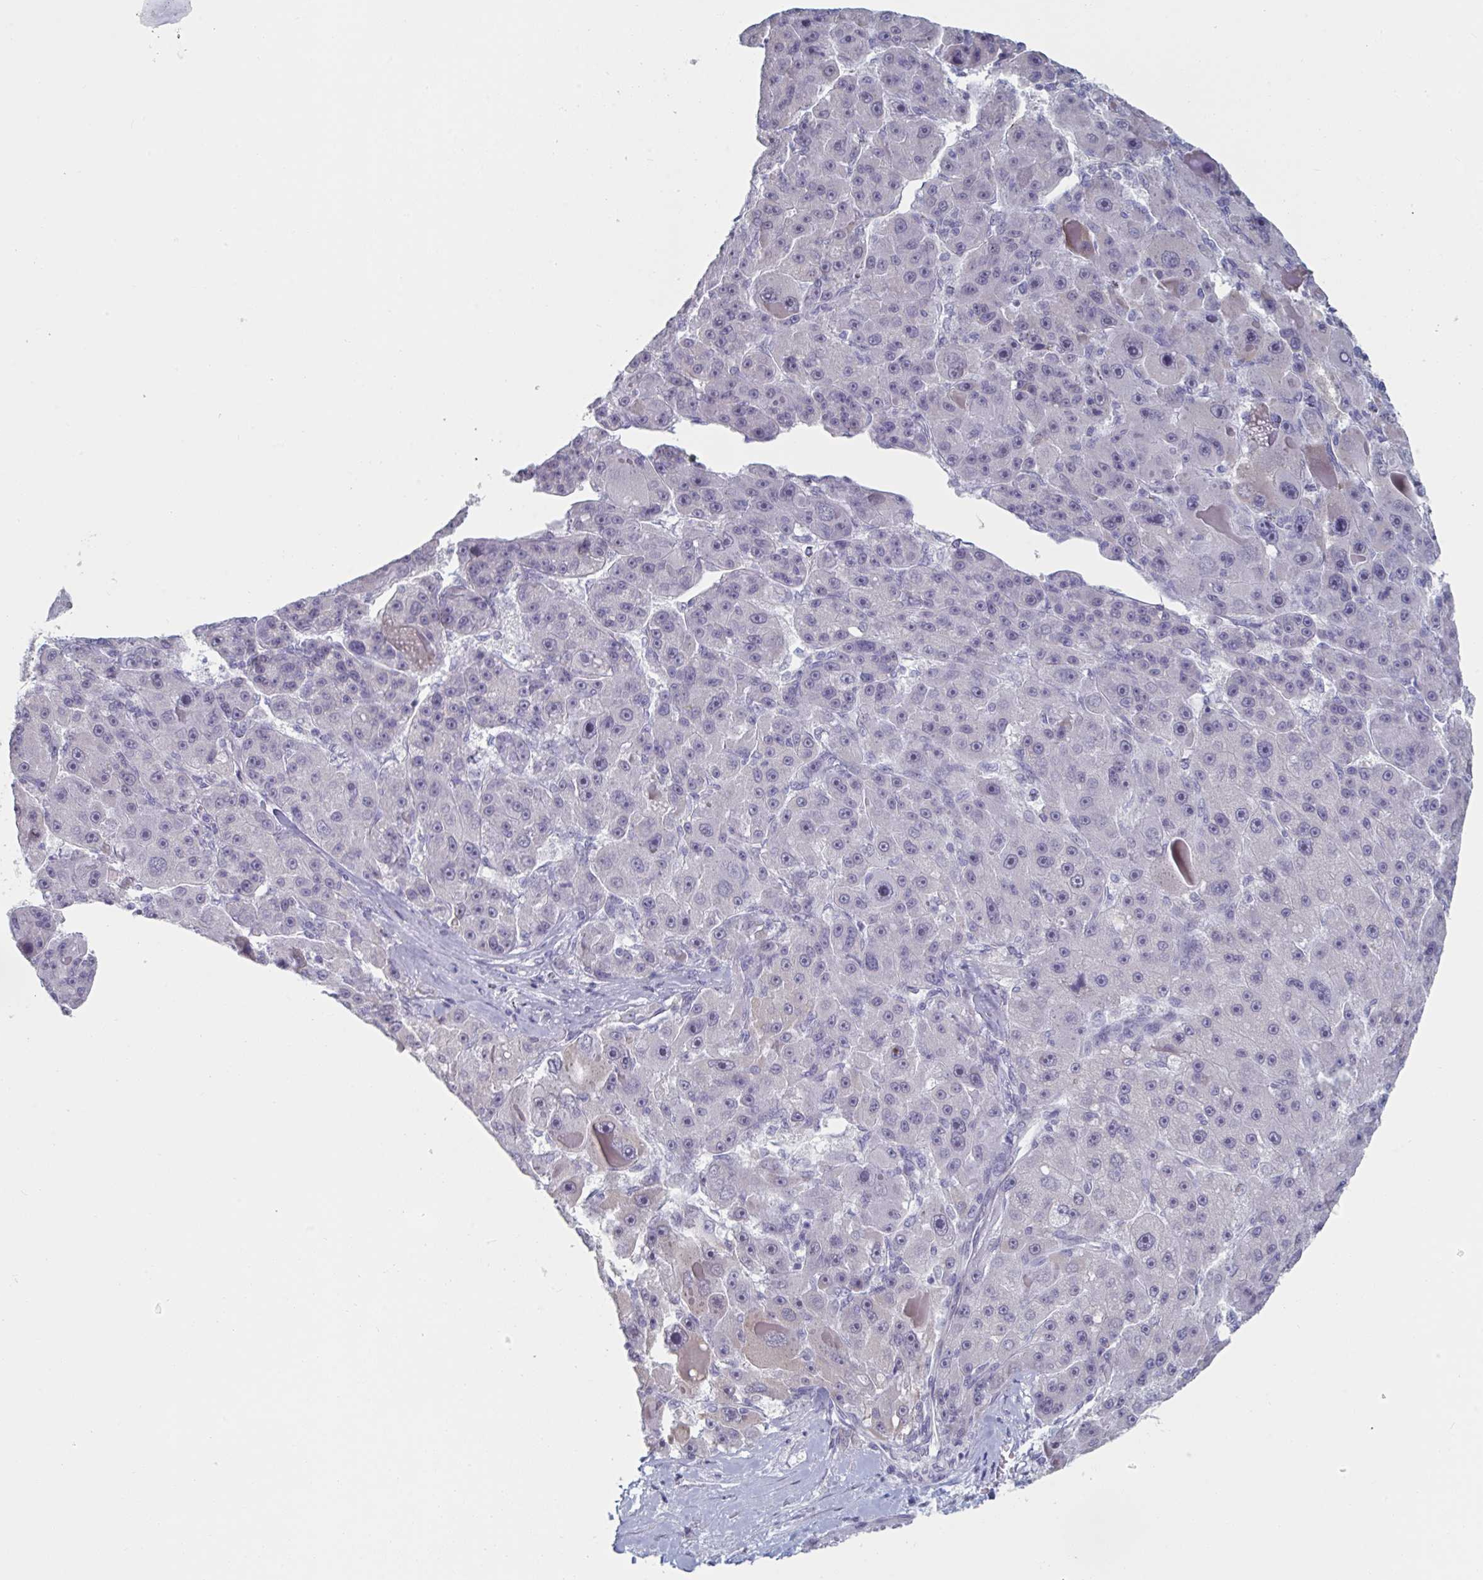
{"staining": {"intensity": "negative", "quantity": "none", "location": "none"}, "tissue": "liver cancer", "cell_type": "Tumor cells", "image_type": "cancer", "snomed": [{"axis": "morphology", "description": "Carcinoma, Hepatocellular, NOS"}, {"axis": "topography", "description": "Liver"}], "caption": "Immunohistochemistry of liver hepatocellular carcinoma exhibits no staining in tumor cells.", "gene": "FOXA1", "patient": {"sex": "male", "age": 76}}